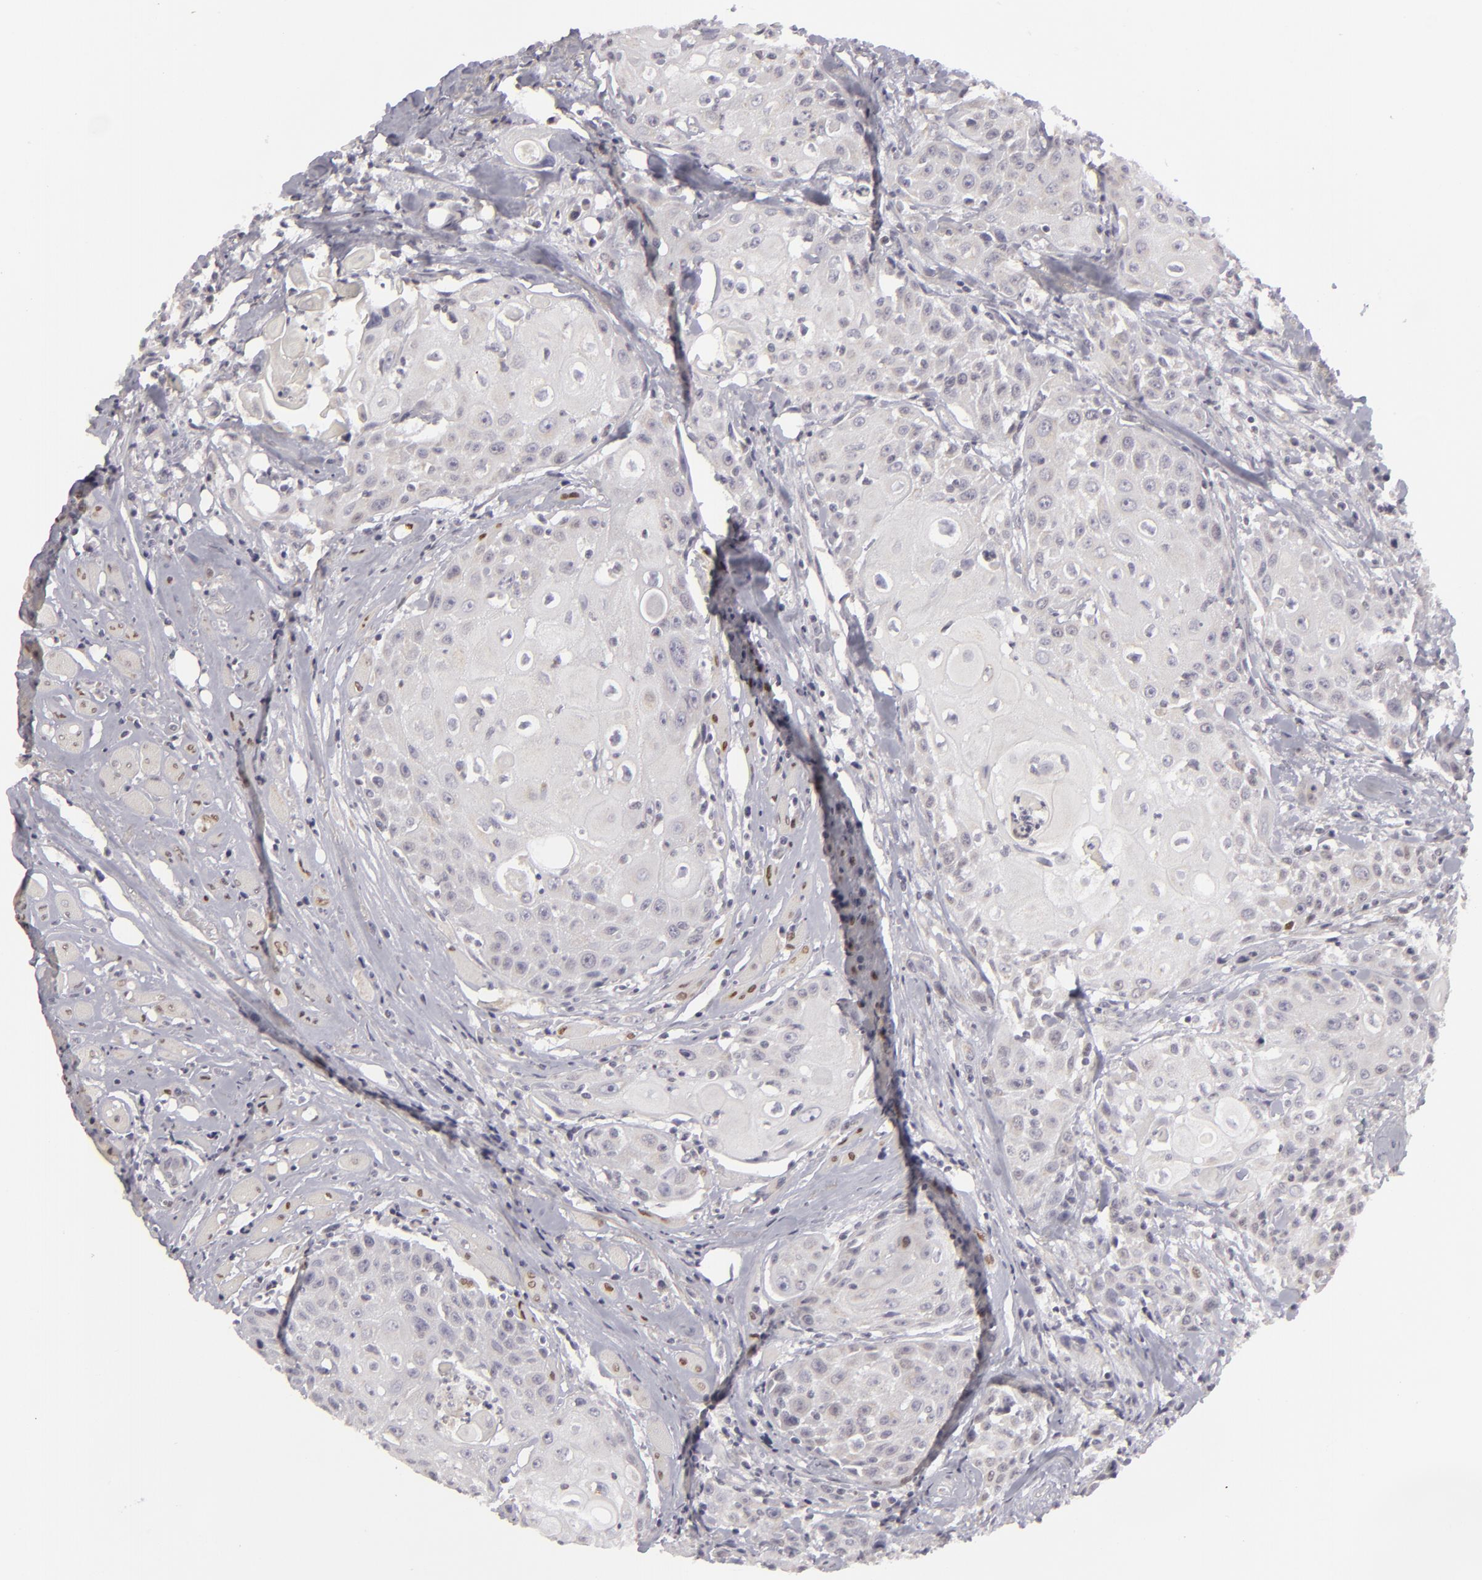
{"staining": {"intensity": "moderate", "quantity": "<25%", "location": "nuclear"}, "tissue": "head and neck cancer", "cell_type": "Tumor cells", "image_type": "cancer", "snomed": [{"axis": "morphology", "description": "Squamous cell carcinoma, NOS"}, {"axis": "topography", "description": "Oral tissue"}, {"axis": "topography", "description": "Head-Neck"}], "caption": "Immunohistochemical staining of squamous cell carcinoma (head and neck) displays moderate nuclear protein staining in approximately <25% of tumor cells. The protein of interest is stained brown, and the nuclei are stained in blue (DAB IHC with brightfield microscopy, high magnification).", "gene": "SIX1", "patient": {"sex": "female", "age": 82}}